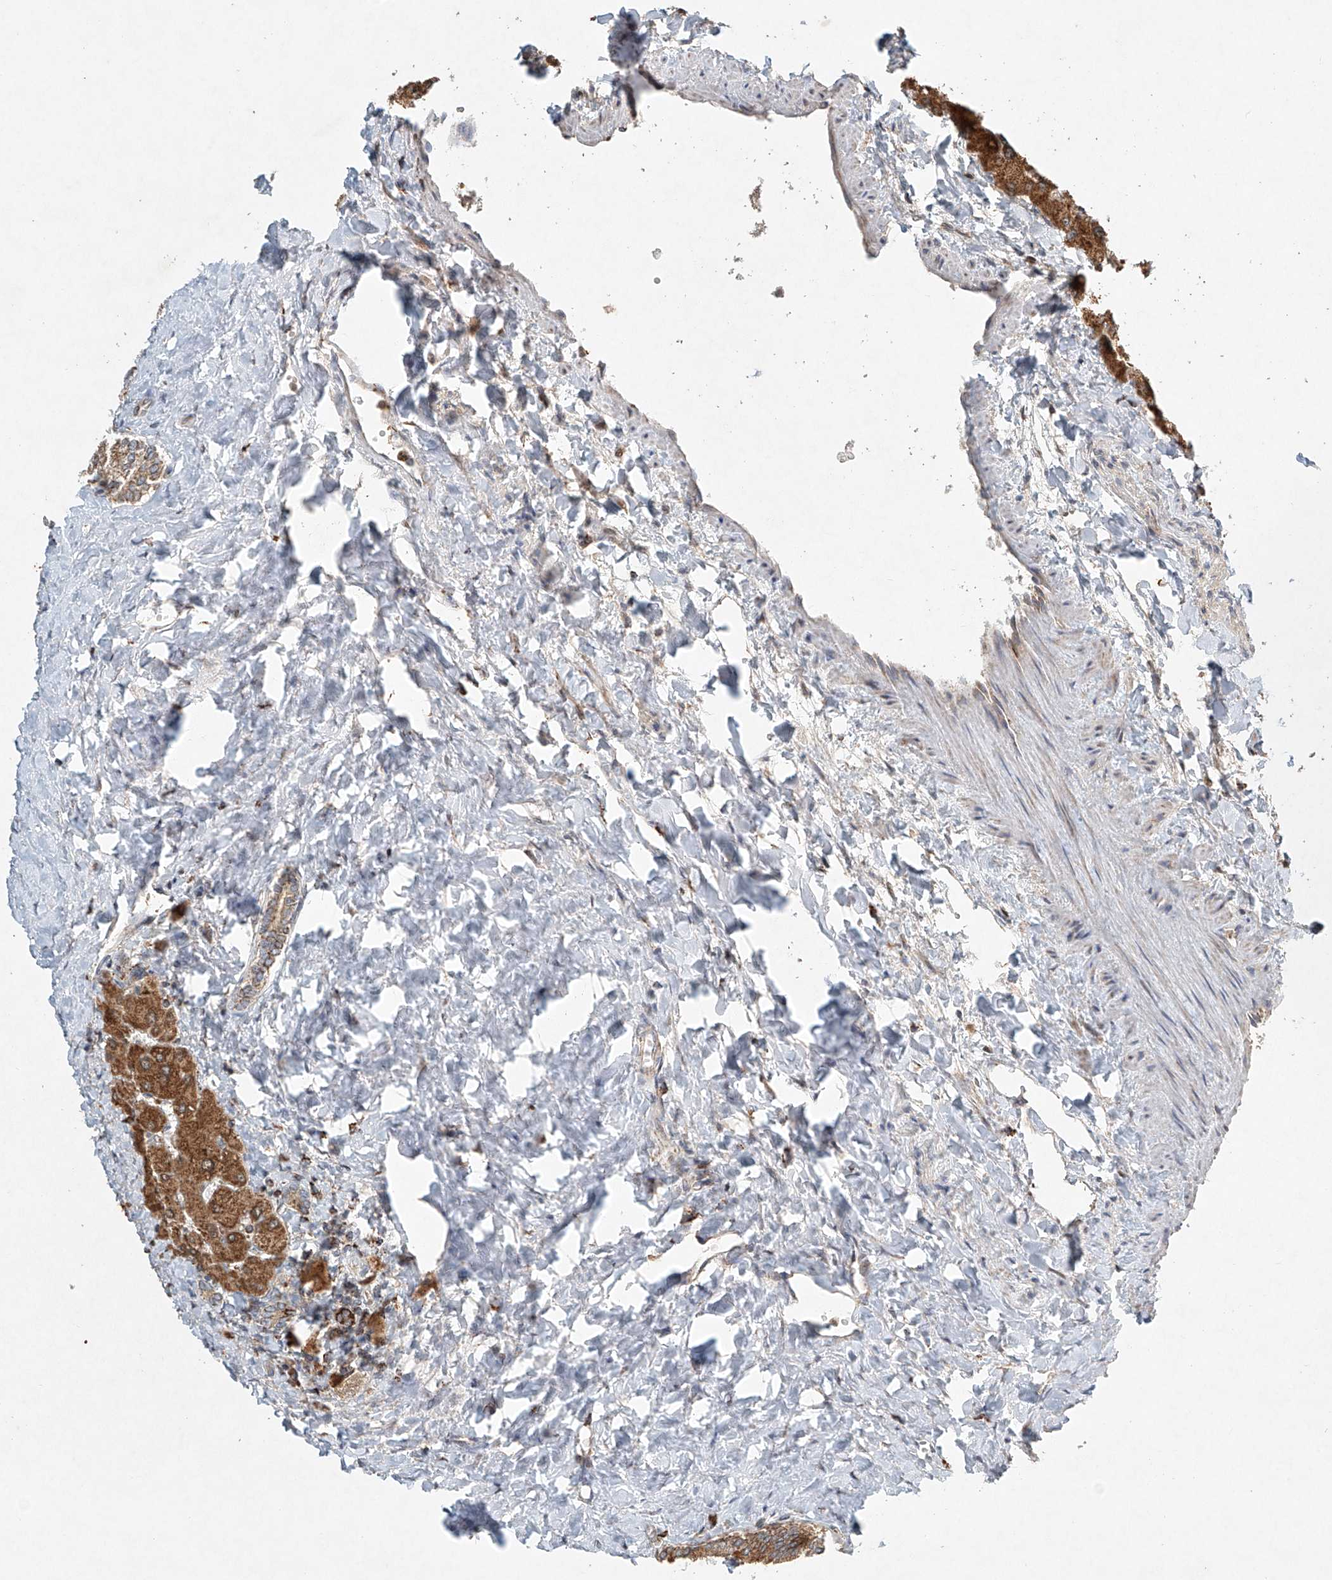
{"staining": {"intensity": "weak", "quantity": ">75%", "location": "cytoplasmic/membranous"}, "tissue": "liver", "cell_type": "Cholangiocytes", "image_type": "normal", "snomed": [{"axis": "morphology", "description": "Normal tissue, NOS"}, {"axis": "topography", "description": "Liver"}], "caption": "Immunohistochemical staining of unremarkable liver displays low levels of weak cytoplasmic/membranous positivity in approximately >75% of cholangiocytes.", "gene": "DCAF11", "patient": {"sex": "male", "age": 55}}